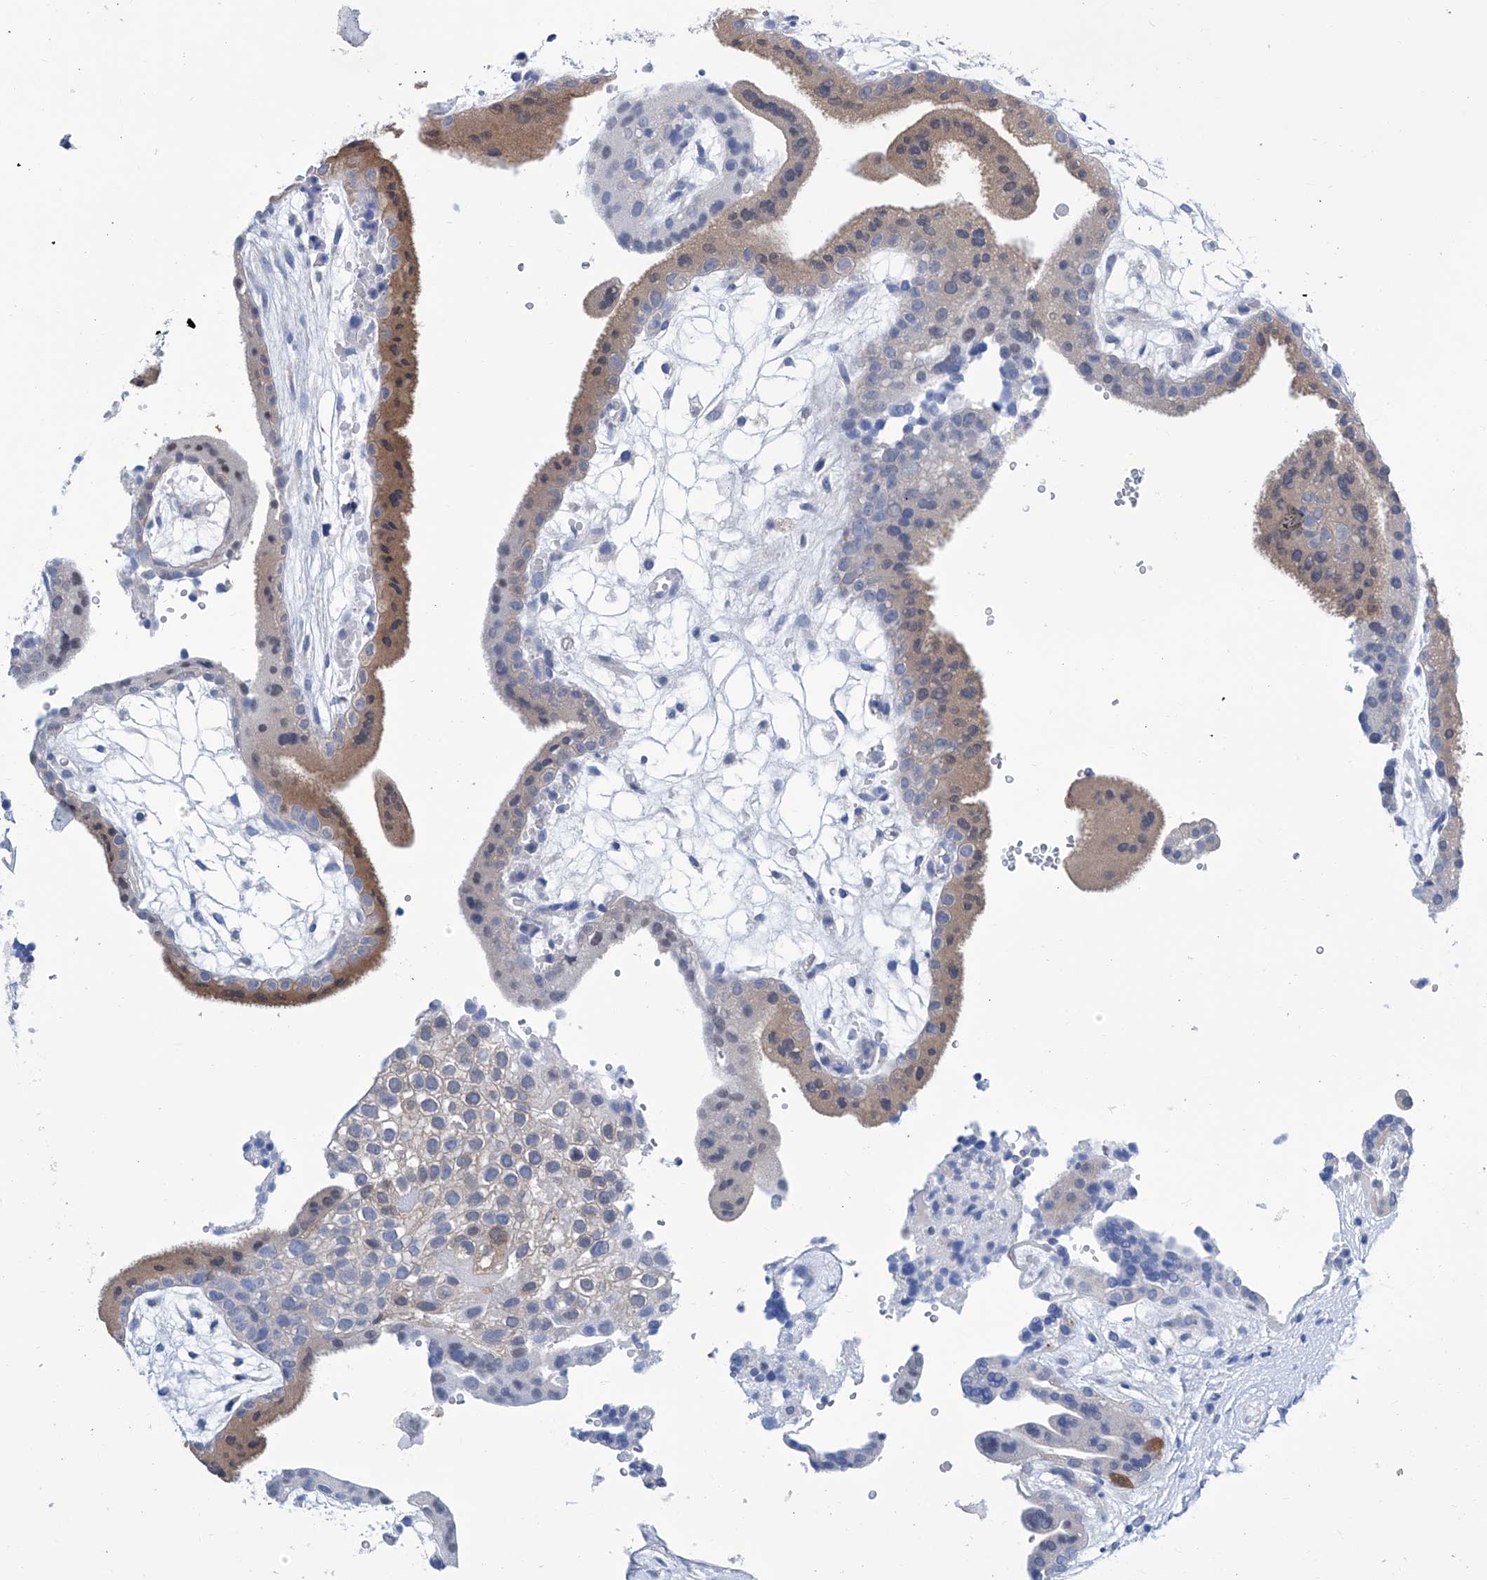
{"staining": {"intensity": "moderate", "quantity": ">75%", "location": "cytoplasmic/membranous"}, "tissue": "placenta", "cell_type": "Decidual cells", "image_type": "normal", "snomed": [{"axis": "morphology", "description": "Normal tissue, NOS"}, {"axis": "topography", "description": "Placenta"}], "caption": "Placenta stained with immunohistochemistry demonstrates moderate cytoplasmic/membranous staining in approximately >75% of decidual cells.", "gene": "IMPA2", "patient": {"sex": "female", "age": 18}}